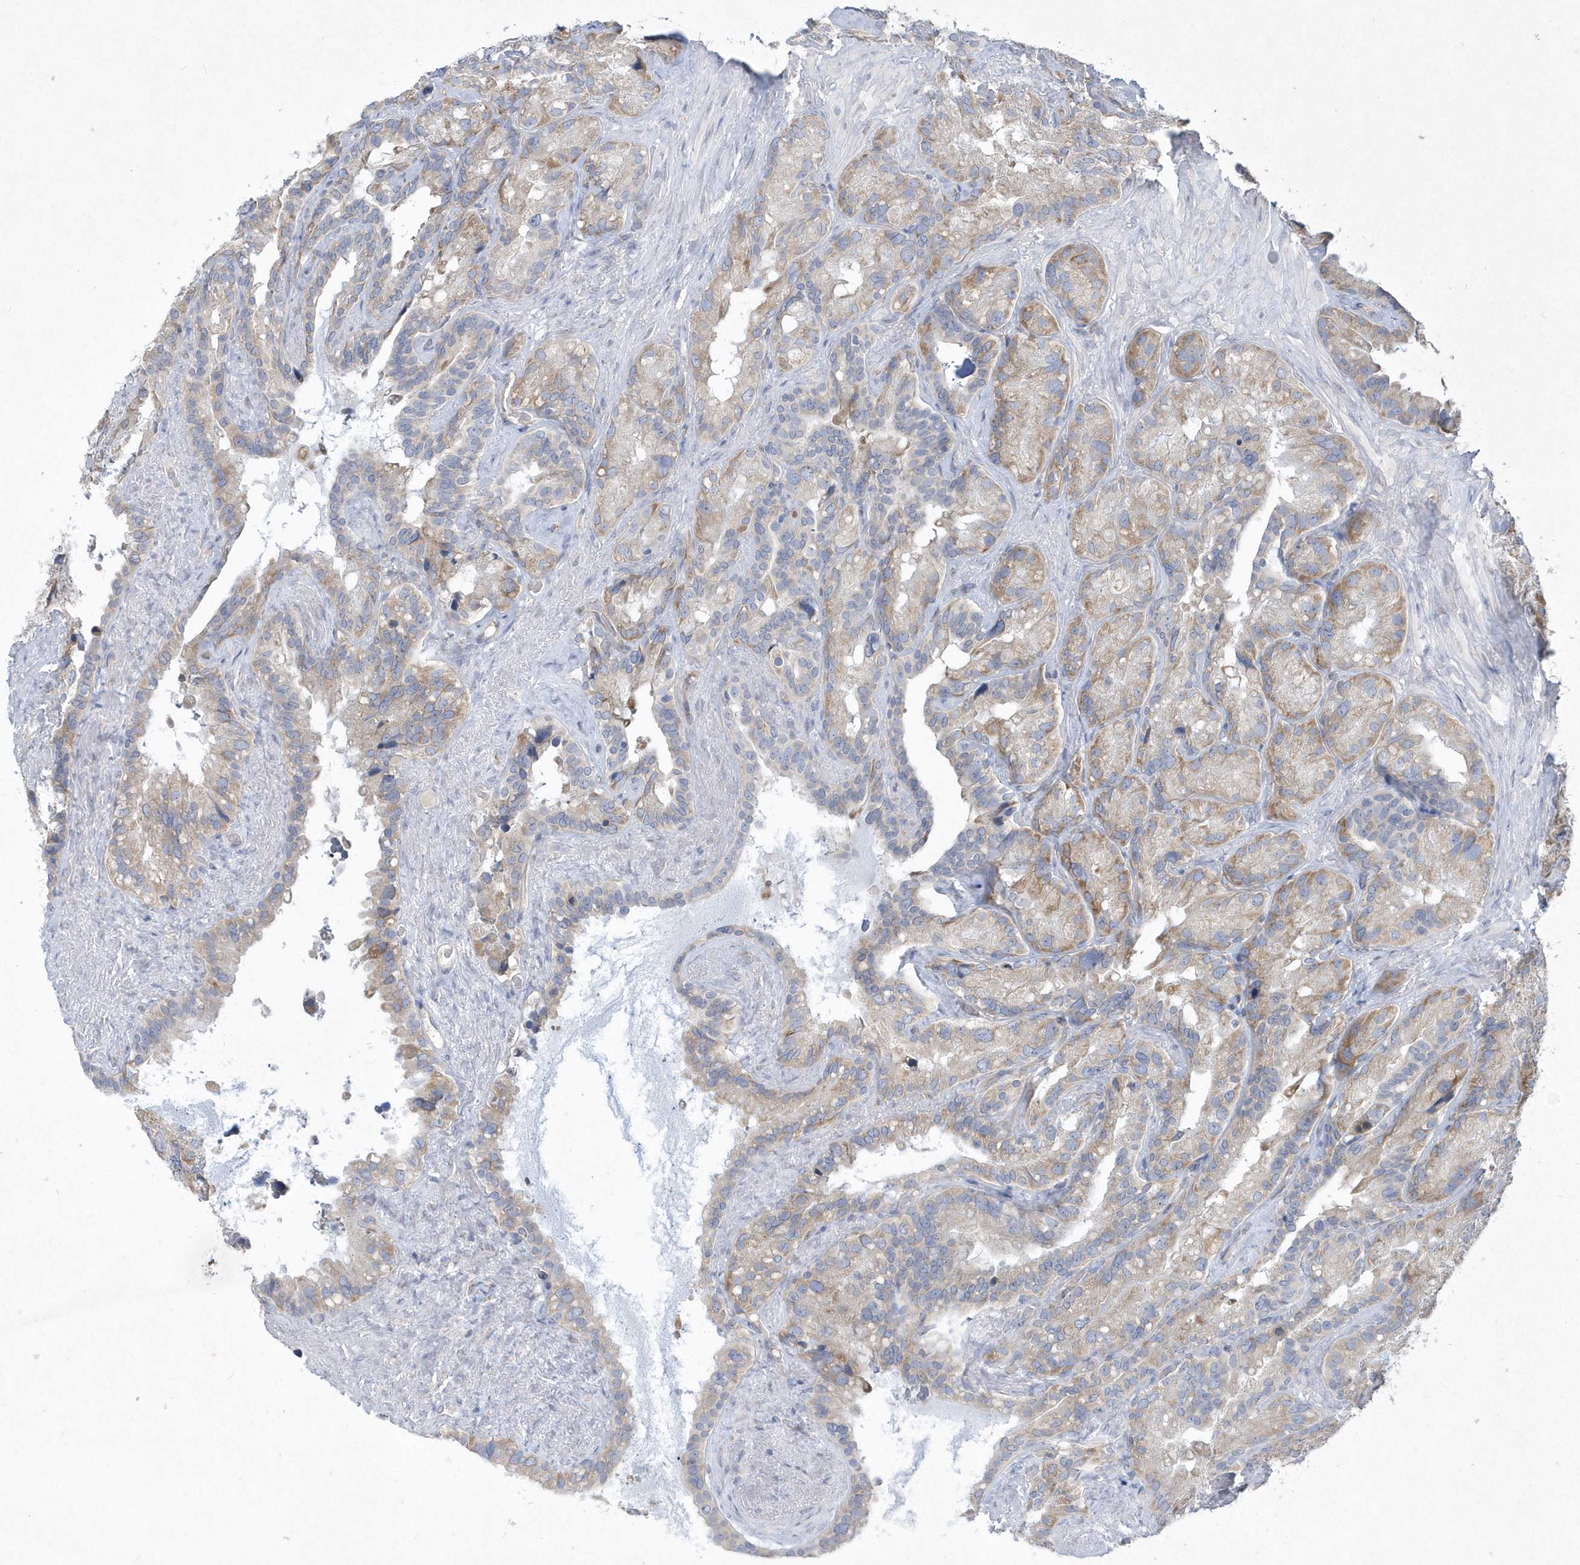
{"staining": {"intensity": "moderate", "quantity": "<25%", "location": "cytoplasmic/membranous"}, "tissue": "seminal vesicle", "cell_type": "Glandular cells", "image_type": "normal", "snomed": [{"axis": "morphology", "description": "Normal tissue, NOS"}, {"axis": "topography", "description": "Prostate"}, {"axis": "topography", "description": "Seminal veicle"}], "caption": "Immunohistochemical staining of unremarkable seminal vesicle exhibits moderate cytoplasmic/membranous protein positivity in about <25% of glandular cells.", "gene": "DGAT1", "patient": {"sex": "male", "age": 68}}